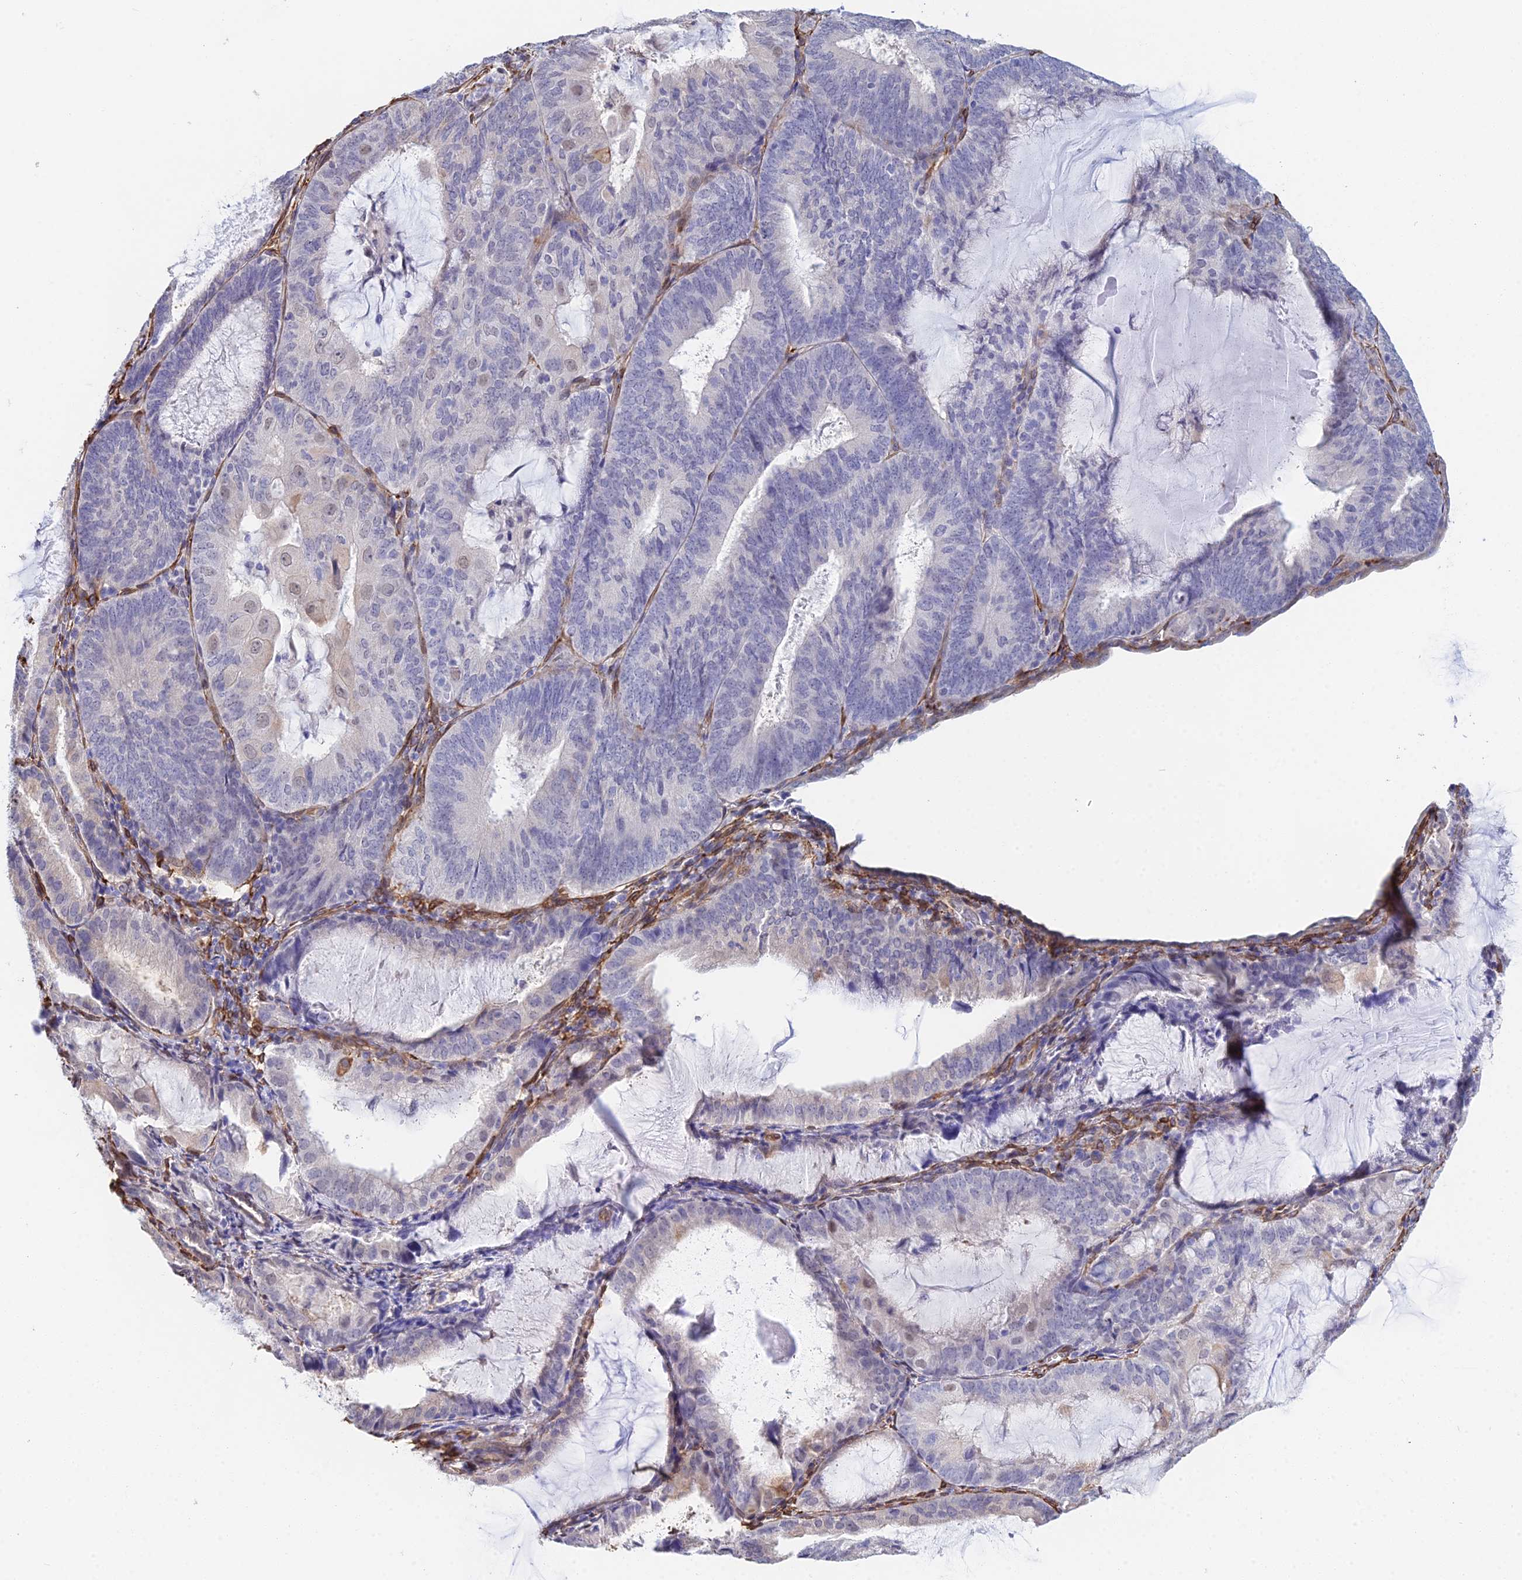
{"staining": {"intensity": "negative", "quantity": "none", "location": "none"}, "tissue": "endometrial cancer", "cell_type": "Tumor cells", "image_type": "cancer", "snomed": [{"axis": "morphology", "description": "Adenocarcinoma, NOS"}, {"axis": "topography", "description": "Endometrium"}], "caption": "Endometrial adenocarcinoma was stained to show a protein in brown. There is no significant positivity in tumor cells.", "gene": "MXRA7", "patient": {"sex": "female", "age": 81}}